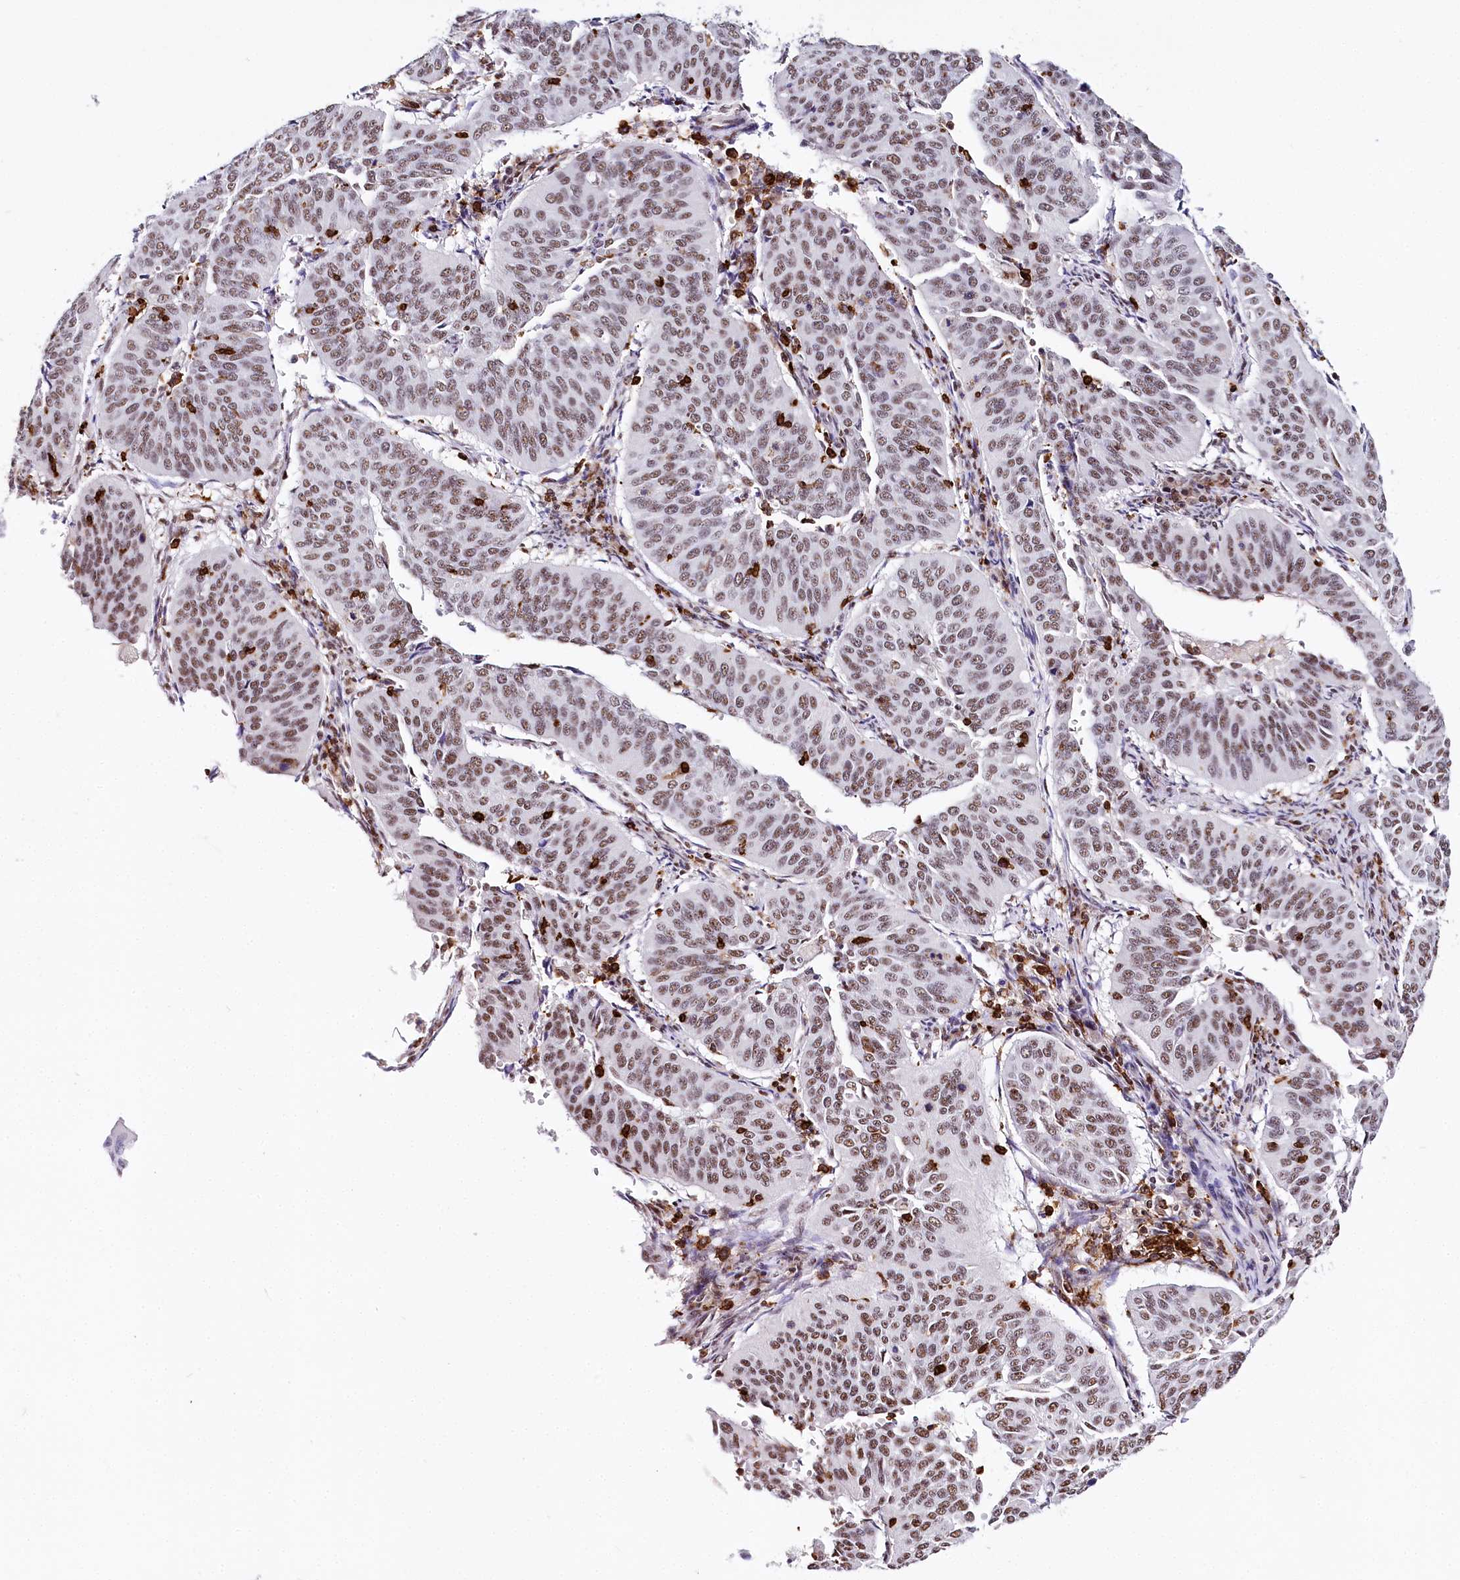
{"staining": {"intensity": "moderate", "quantity": ">75%", "location": "nuclear"}, "tissue": "cervical cancer", "cell_type": "Tumor cells", "image_type": "cancer", "snomed": [{"axis": "morphology", "description": "Normal tissue, NOS"}, {"axis": "morphology", "description": "Squamous cell carcinoma, NOS"}, {"axis": "topography", "description": "Cervix"}], "caption": "This is a photomicrograph of IHC staining of cervical squamous cell carcinoma, which shows moderate positivity in the nuclear of tumor cells.", "gene": "BARD1", "patient": {"sex": "female", "age": 39}}